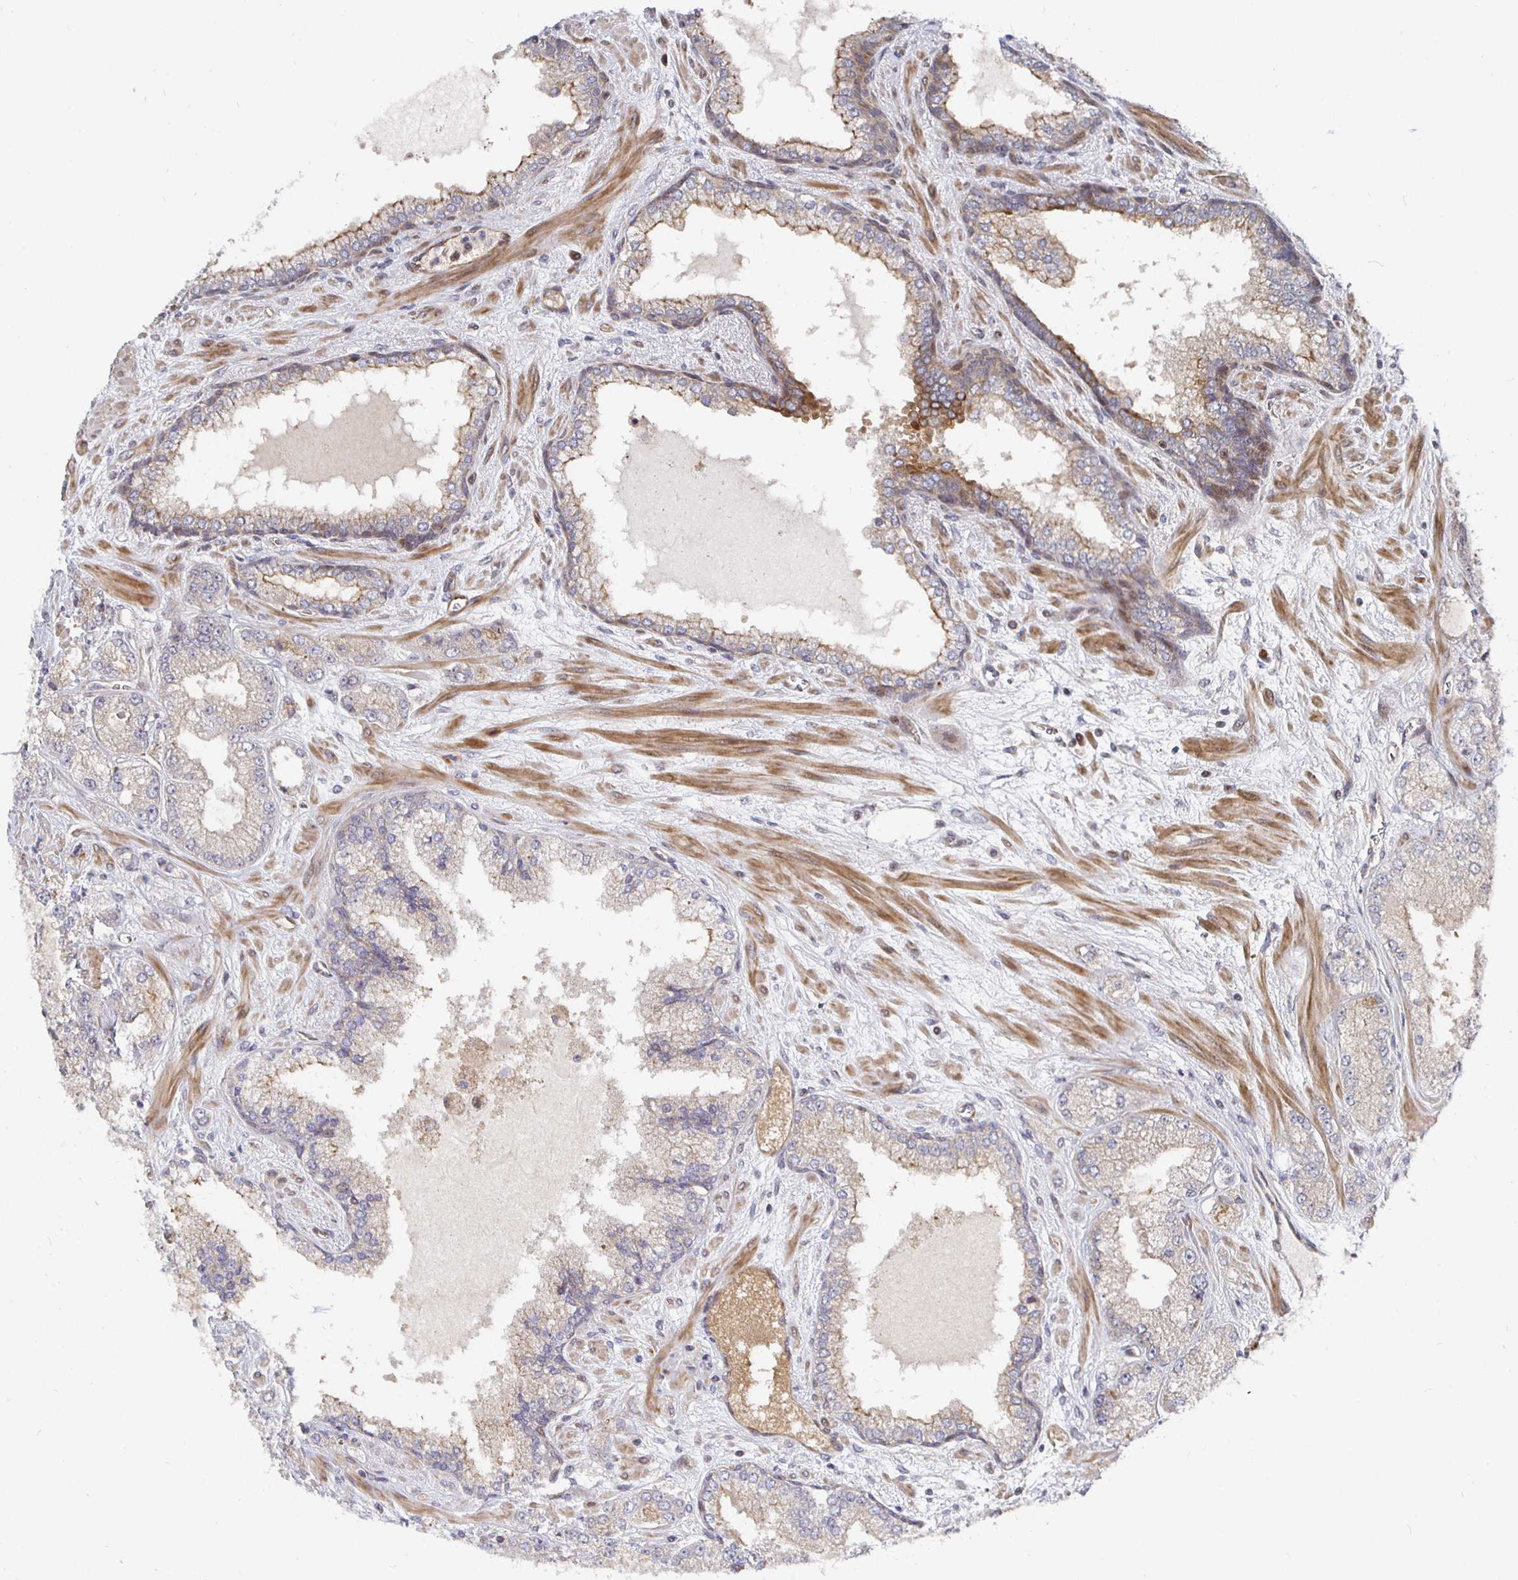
{"staining": {"intensity": "weak", "quantity": "25%-75%", "location": "cytoplasmic/membranous"}, "tissue": "prostate cancer", "cell_type": "Tumor cells", "image_type": "cancer", "snomed": [{"axis": "morphology", "description": "Normal tissue, NOS"}, {"axis": "morphology", "description": "Adenocarcinoma, High grade"}, {"axis": "topography", "description": "Prostate"}, {"axis": "topography", "description": "Peripheral nerve tissue"}], "caption": "This image reveals prostate cancer stained with immunohistochemistry (IHC) to label a protein in brown. The cytoplasmic/membranous of tumor cells show weak positivity for the protein. Nuclei are counter-stained blue.", "gene": "TBKBP1", "patient": {"sex": "male", "age": 68}}